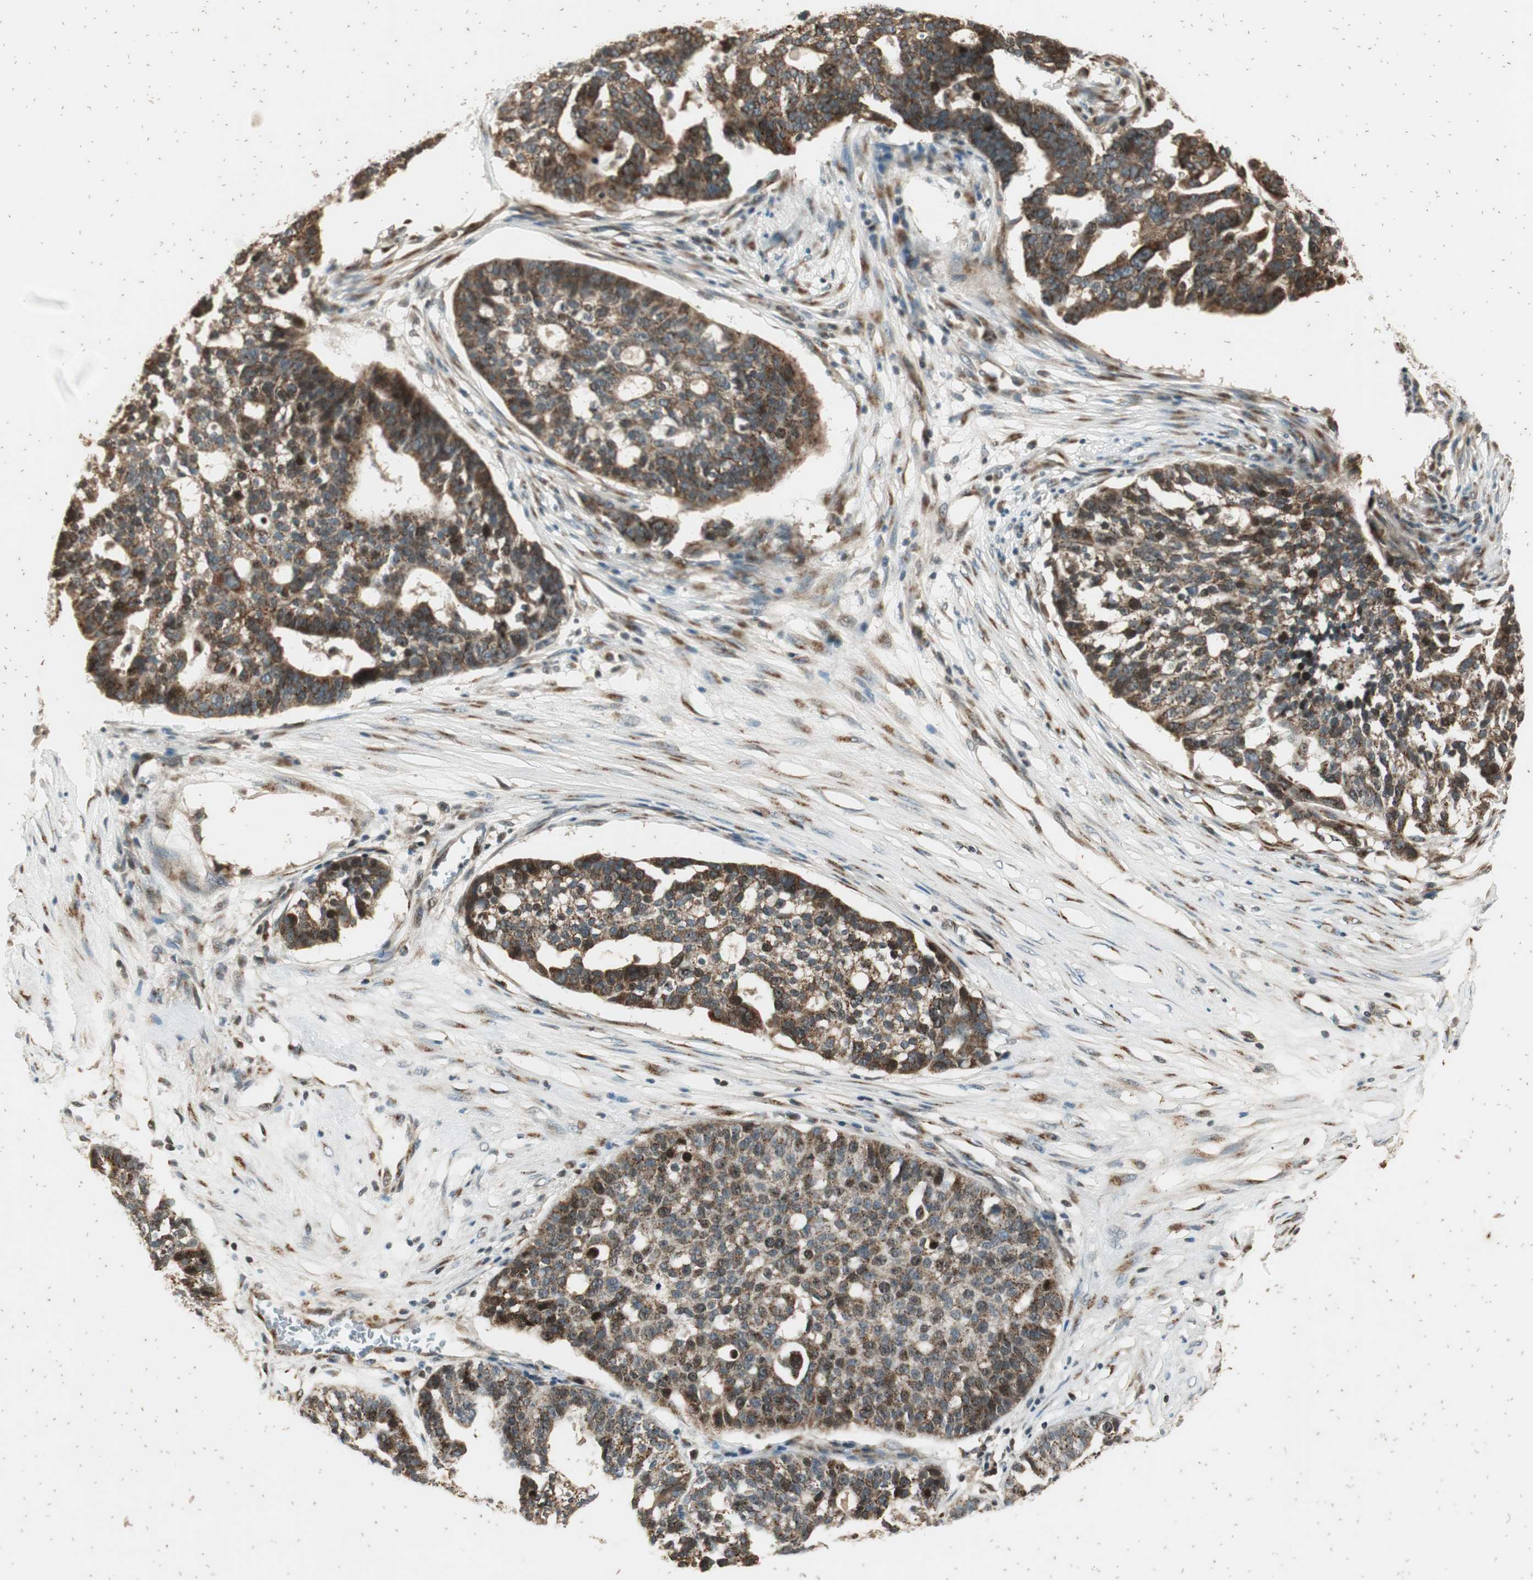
{"staining": {"intensity": "weak", "quantity": ">75%", "location": "cytoplasmic/membranous"}, "tissue": "ovarian cancer", "cell_type": "Tumor cells", "image_type": "cancer", "snomed": [{"axis": "morphology", "description": "Cystadenocarcinoma, serous, NOS"}, {"axis": "topography", "description": "Ovary"}], "caption": "The histopathology image demonstrates immunohistochemical staining of ovarian cancer. There is weak cytoplasmic/membranous staining is seen in approximately >75% of tumor cells.", "gene": "NEO1", "patient": {"sex": "female", "age": 59}}